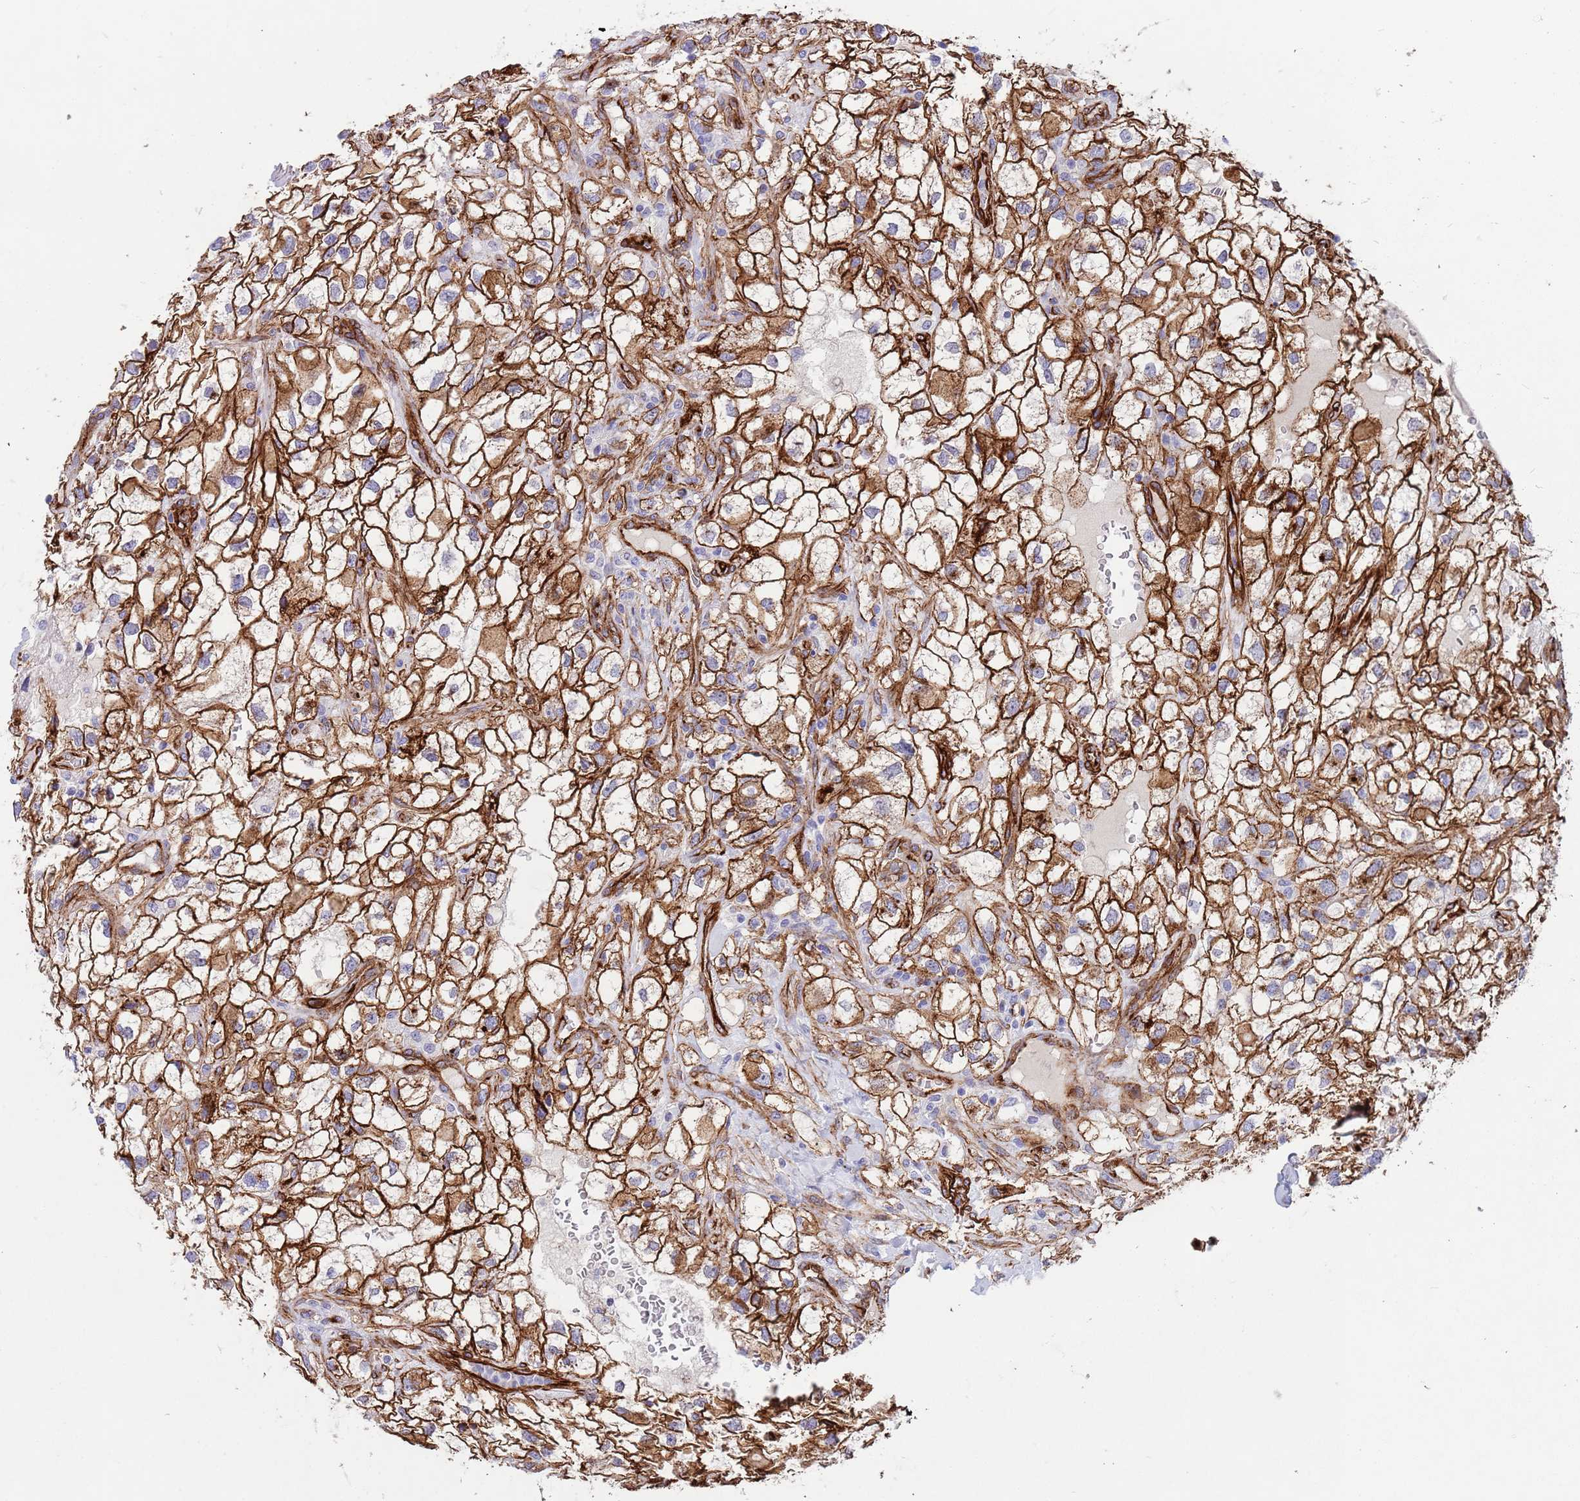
{"staining": {"intensity": "strong", "quantity": ">75%", "location": "cytoplasmic/membranous"}, "tissue": "renal cancer", "cell_type": "Tumor cells", "image_type": "cancer", "snomed": [{"axis": "morphology", "description": "Adenocarcinoma, NOS"}, {"axis": "topography", "description": "Kidney"}], "caption": "This is an image of IHC staining of adenocarcinoma (renal), which shows strong staining in the cytoplasmic/membranous of tumor cells.", "gene": "CAV2", "patient": {"sex": "male", "age": 59}}